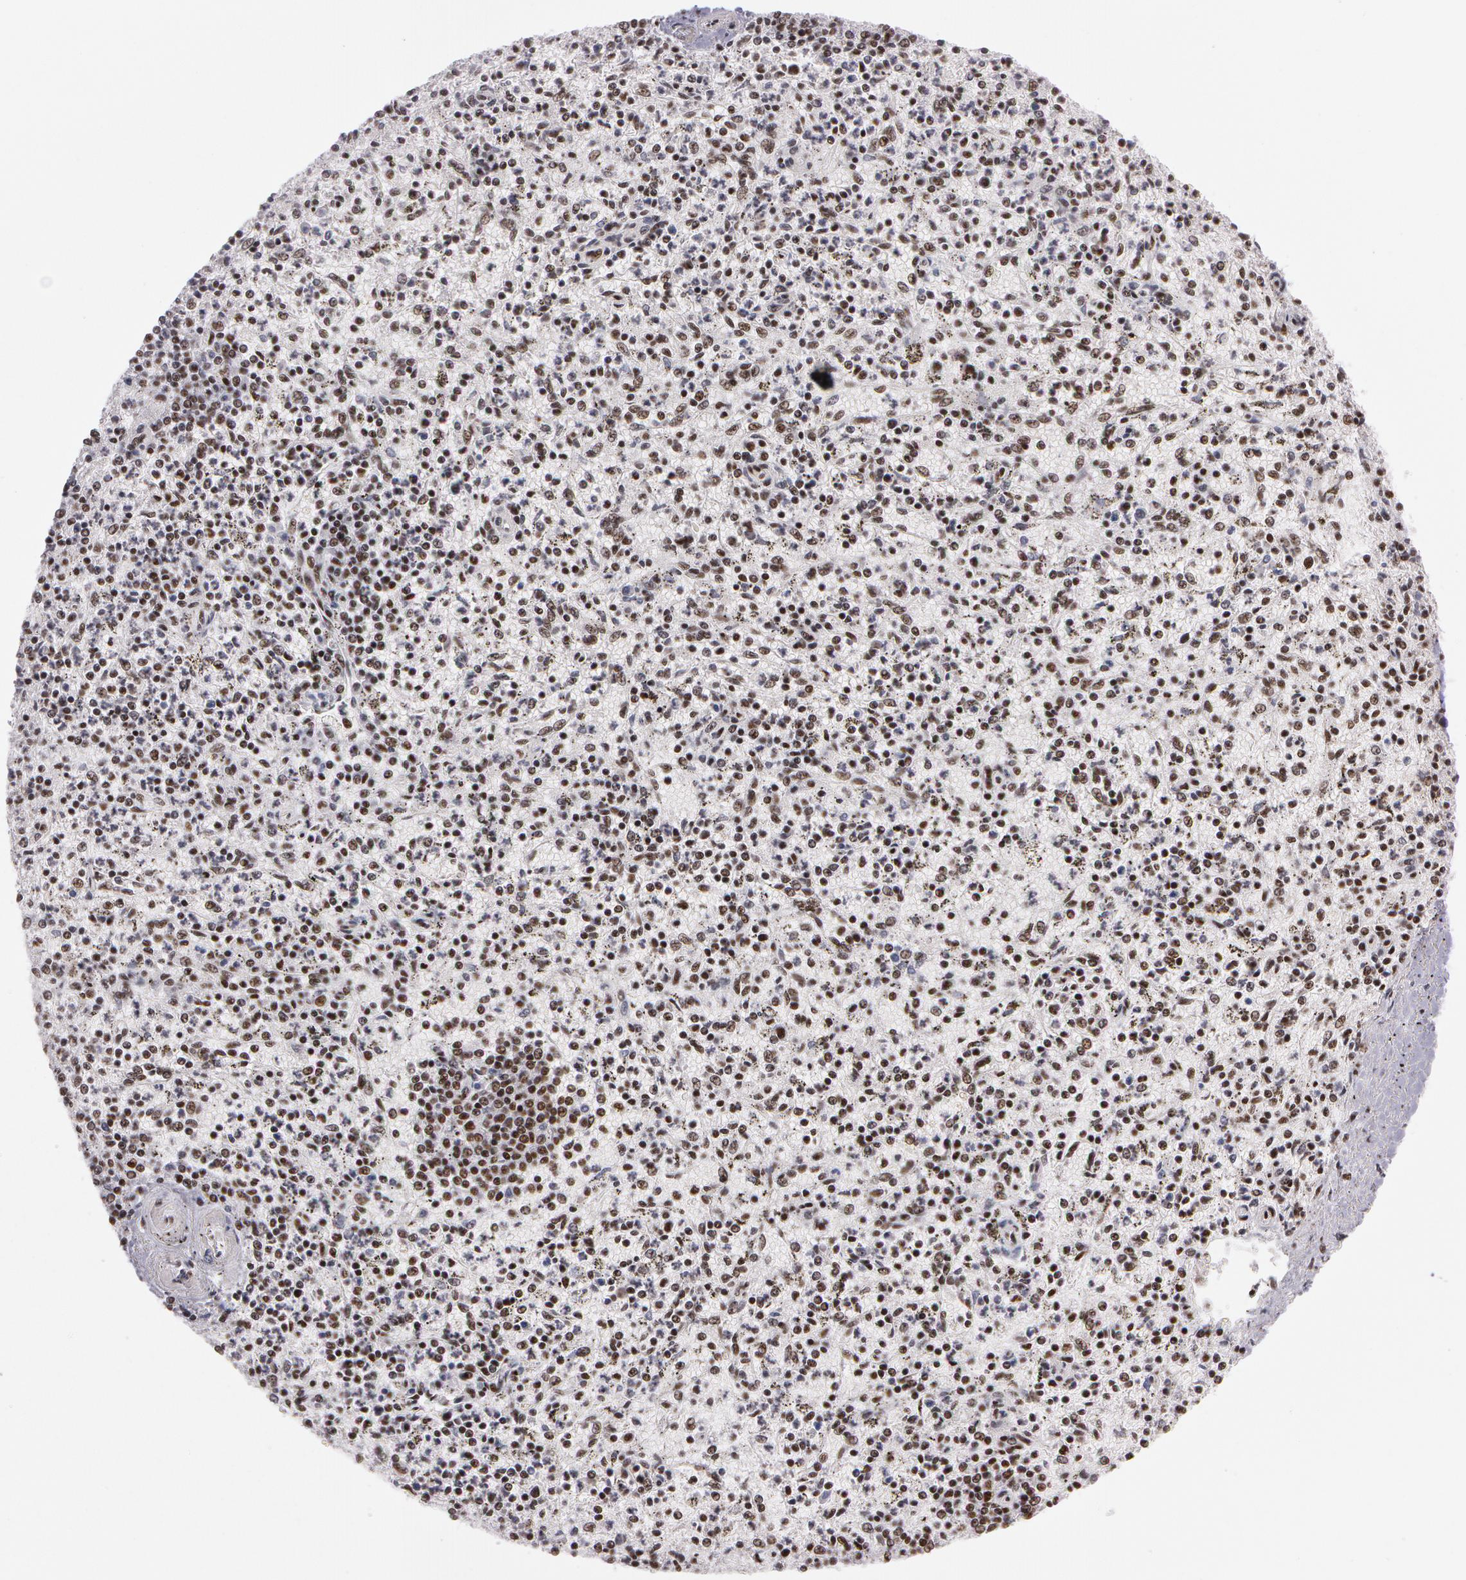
{"staining": {"intensity": "moderate", "quantity": ">75%", "location": "nuclear"}, "tissue": "spleen", "cell_type": "Cells in red pulp", "image_type": "normal", "snomed": [{"axis": "morphology", "description": "Normal tissue, NOS"}, {"axis": "topography", "description": "Spleen"}], "caption": "The photomicrograph displays immunohistochemical staining of normal spleen. There is moderate nuclear positivity is identified in approximately >75% of cells in red pulp.", "gene": "PNN", "patient": {"sex": "male", "age": 72}}